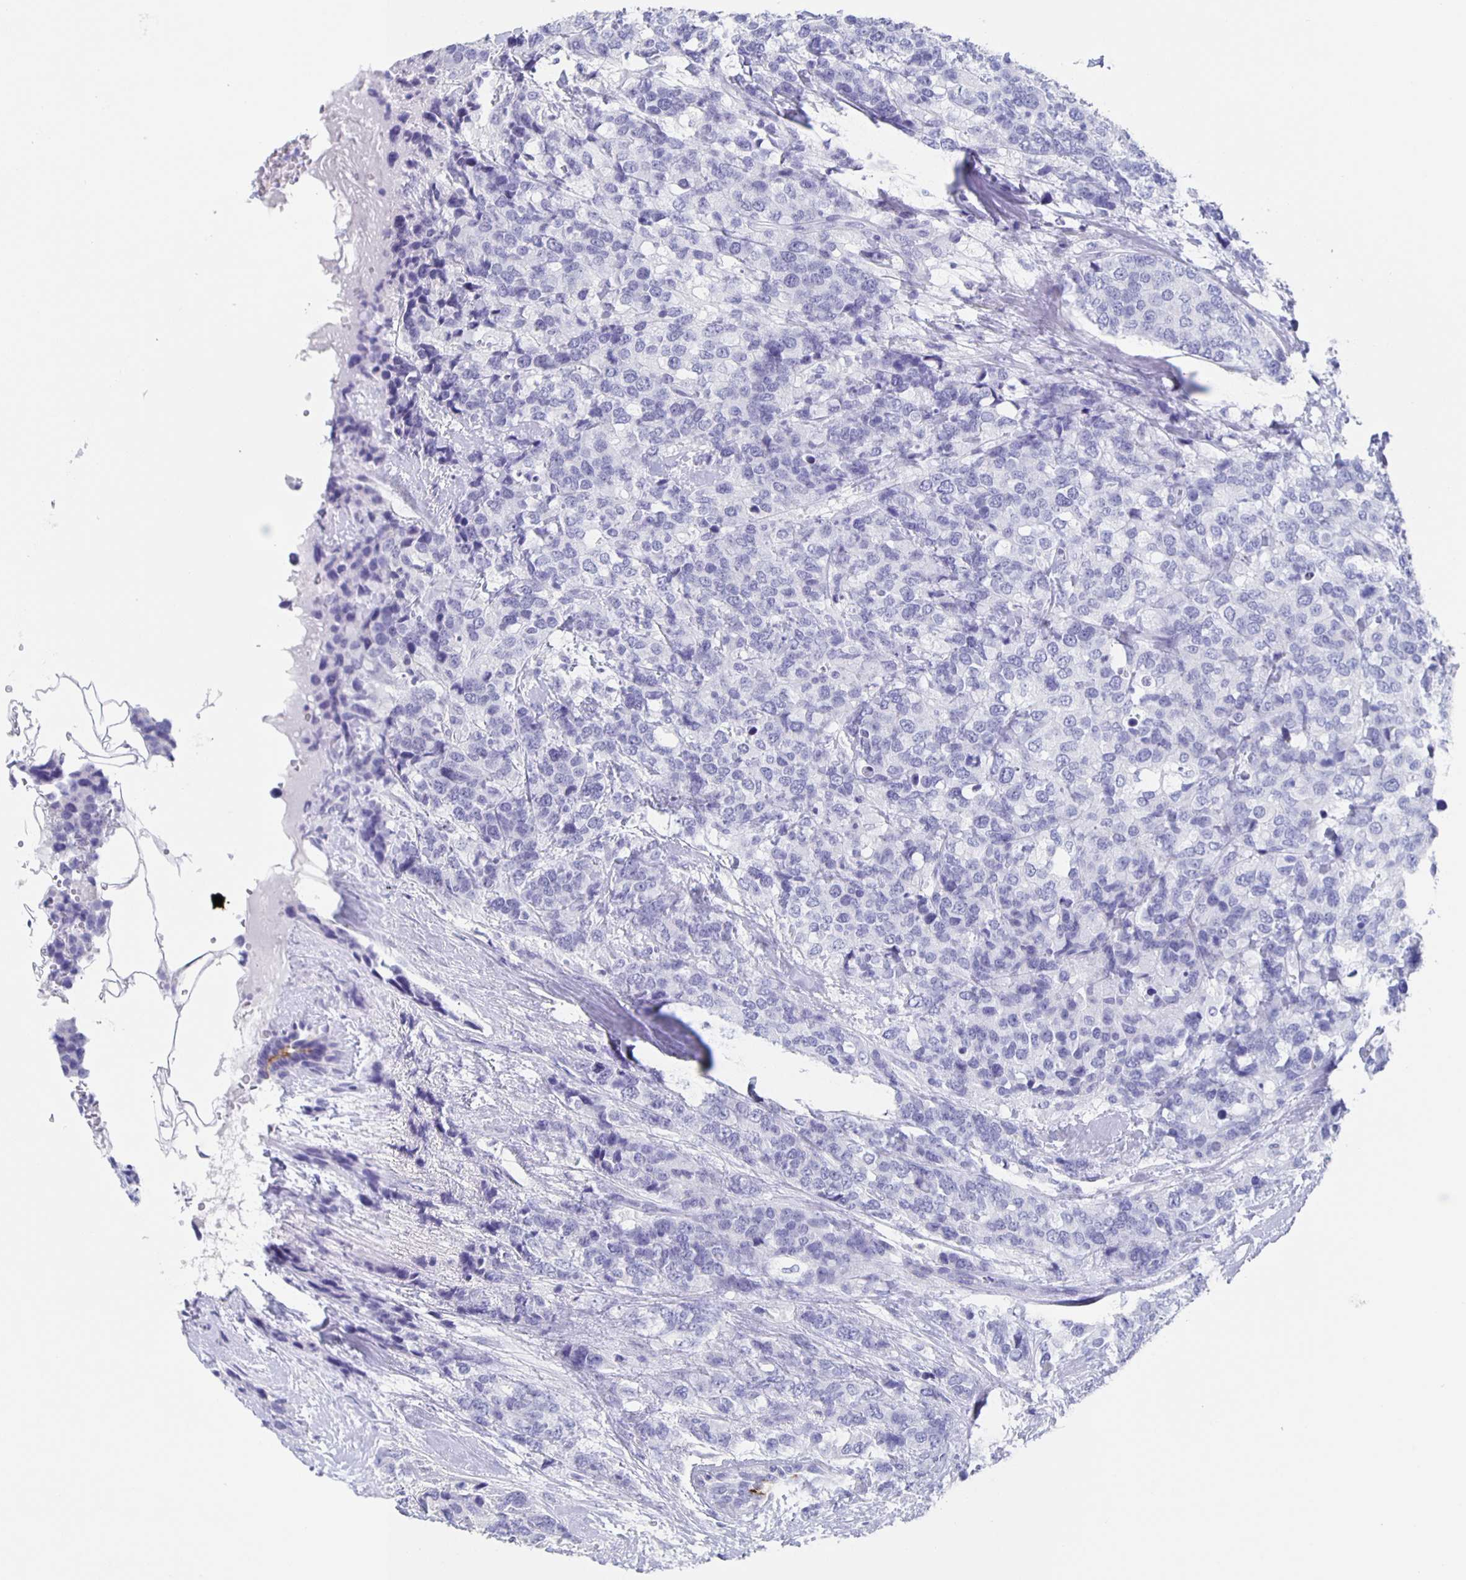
{"staining": {"intensity": "negative", "quantity": "none", "location": "none"}, "tissue": "breast cancer", "cell_type": "Tumor cells", "image_type": "cancer", "snomed": [{"axis": "morphology", "description": "Lobular carcinoma"}, {"axis": "topography", "description": "Breast"}], "caption": "This is a image of IHC staining of lobular carcinoma (breast), which shows no positivity in tumor cells.", "gene": "SLC34A2", "patient": {"sex": "female", "age": 59}}